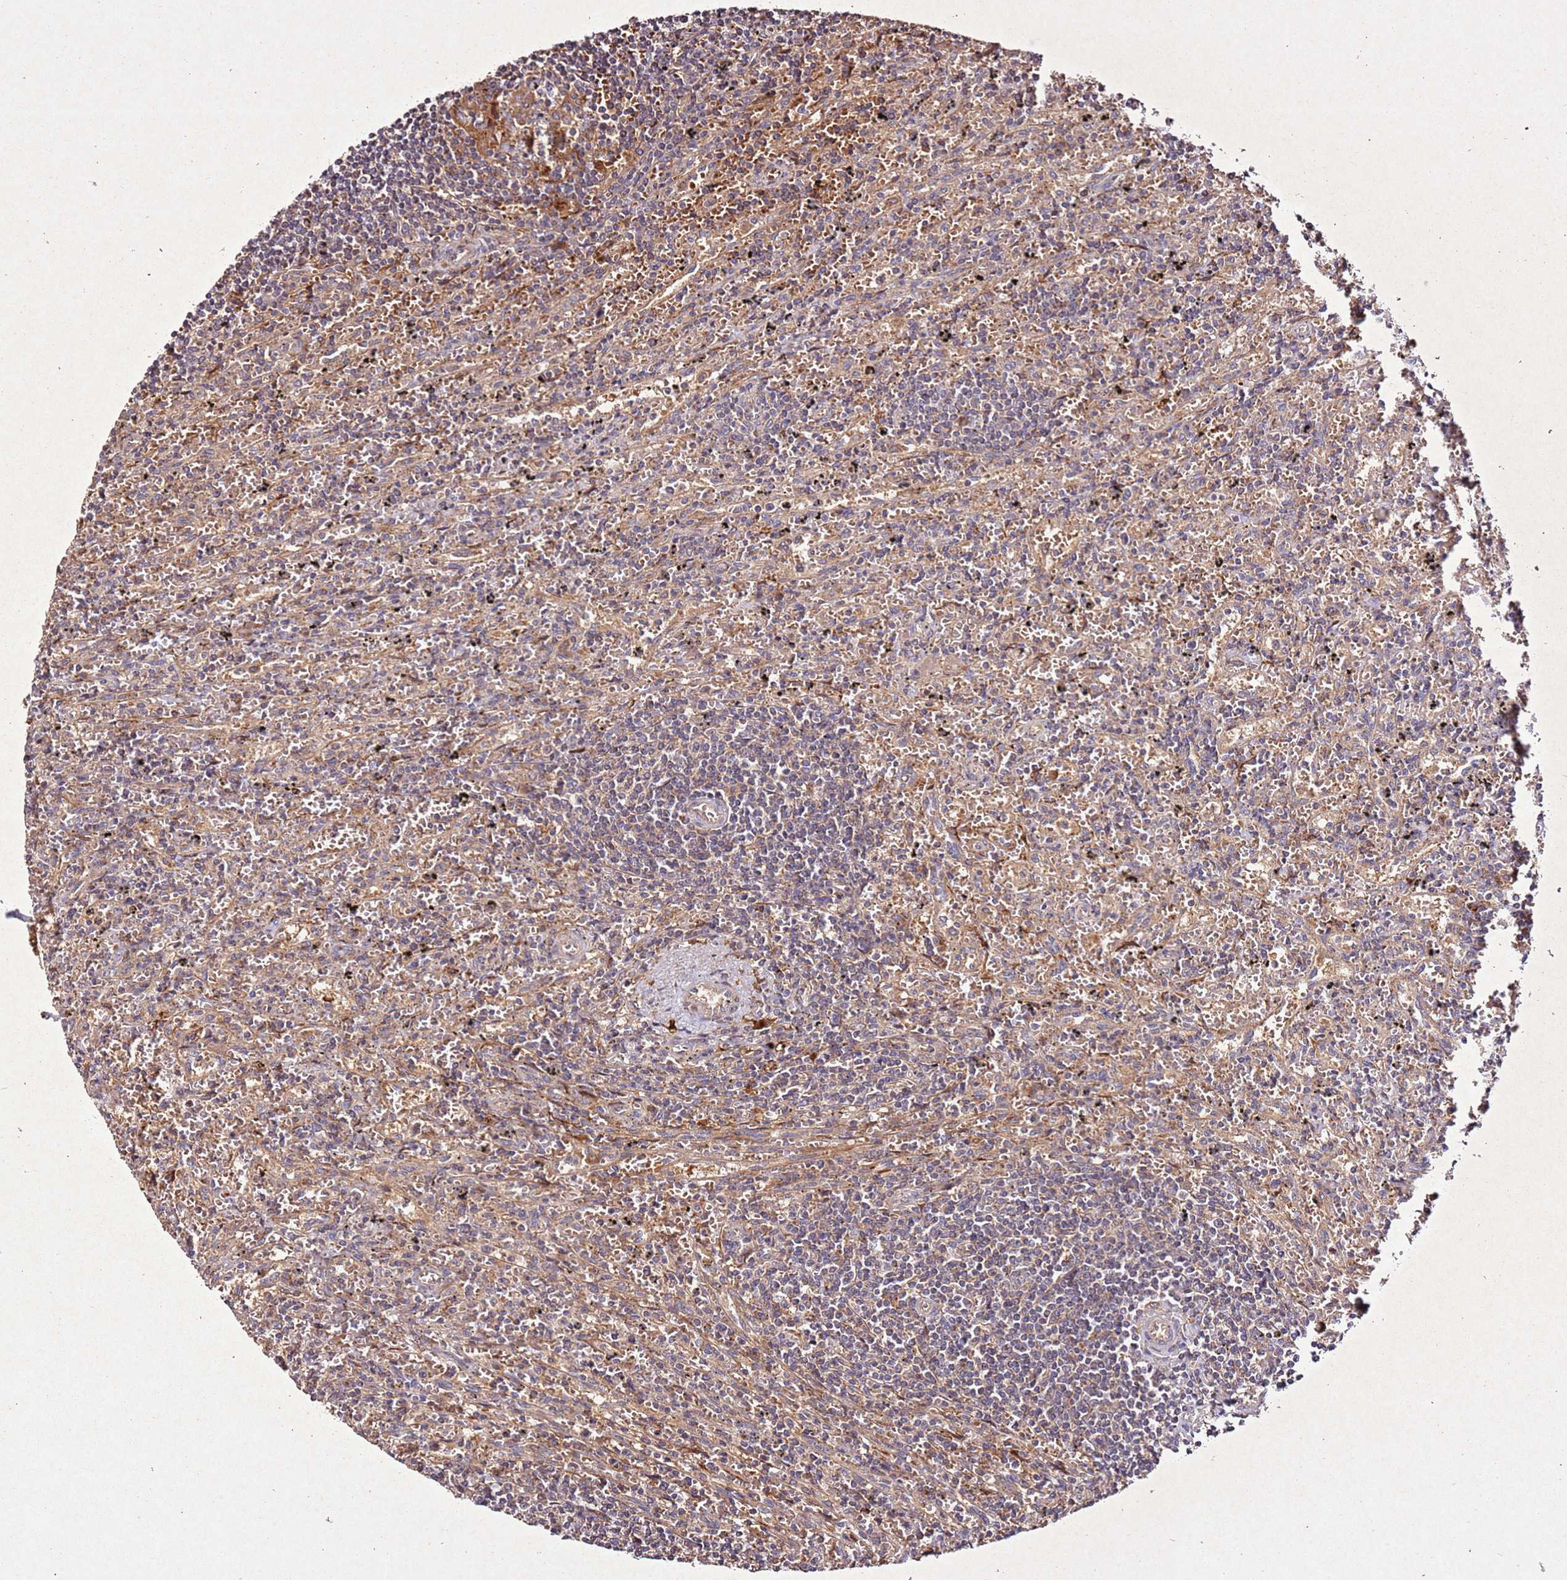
{"staining": {"intensity": "negative", "quantity": "none", "location": "none"}, "tissue": "lymphoma", "cell_type": "Tumor cells", "image_type": "cancer", "snomed": [{"axis": "morphology", "description": "Malignant lymphoma, non-Hodgkin's type, Low grade"}, {"axis": "topography", "description": "Spleen"}], "caption": "Tumor cells show no significant protein positivity in low-grade malignant lymphoma, non-Hodgkin's type.", "gene": "PTMA", "patient": {"sex": "male", "age": 76}}